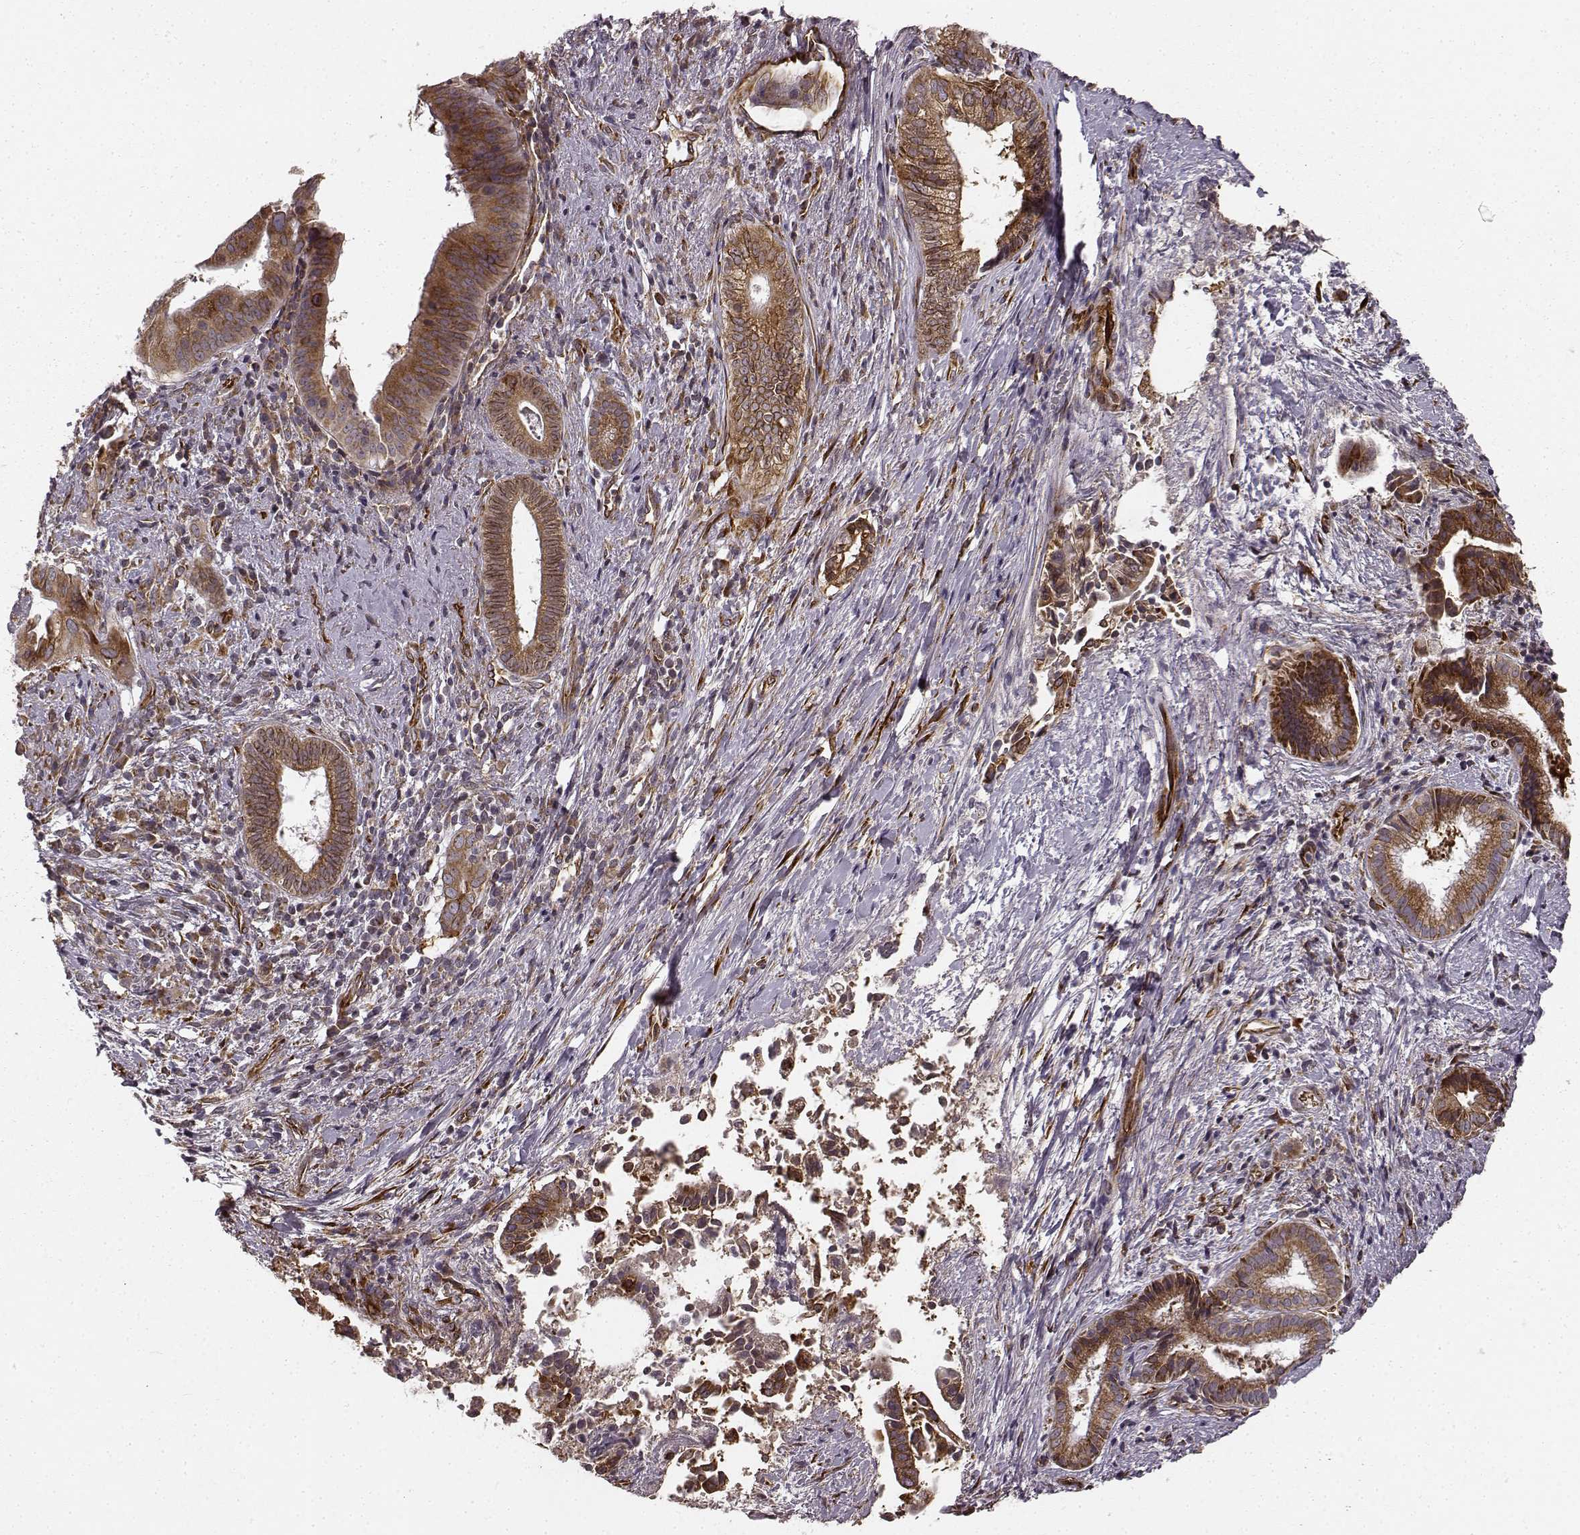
{"staining": {"intensity": "moderate", "quantity": ">75%", "location": "cytoplasmic/membranous"}, "tissue": "pancreatic cancer", "cell_type": "Tumor cells", "image_type": "cancer", "snomed": [{"axis": "morphology", "description": "Adenocarcinoma, NOS"}, {"axis": "topography", "description": "Pancreas"}], "caption": "Immunohistochemical staining of human pancreatic adenocarcinoma displays moderate cytoplasmic/membranous protein staining in approximately >75% of tumor cells. The staining is performed using DAB (3,3'-diaminobenzidine) brown chromogen to label protein expression. The nuclei are counter-stained blue using hematoxylin.", "gene": "TMEM14A", "patient": {"sex": "male", "age": 61}}